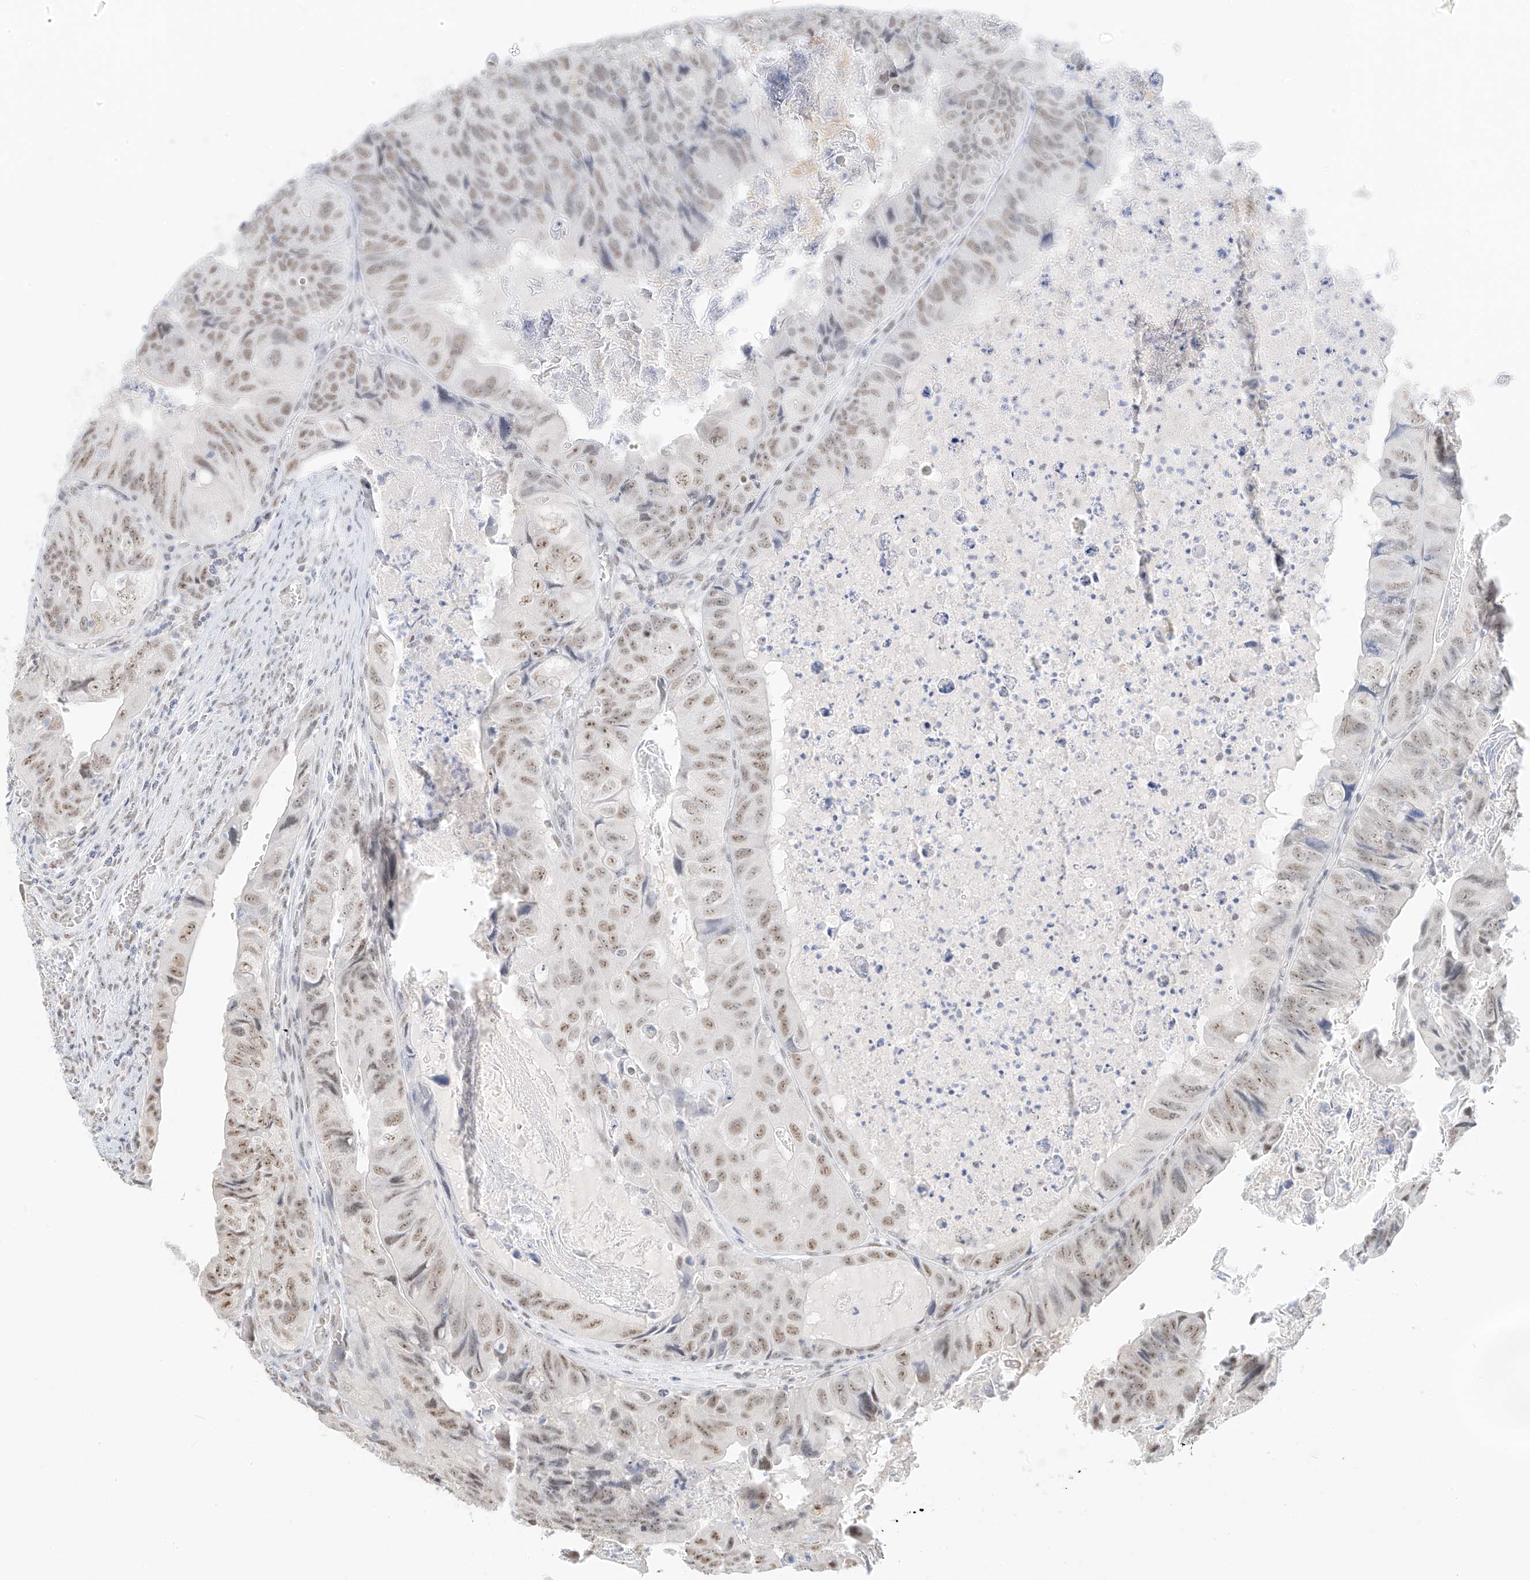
{"staining": {"intensity": "weak", "quantity": ">75%", "location": "nuclear"}, "tissue": "colorectal cancer", "cell_type": "Tumor cells", "image_type": "cancer", "snomed": [{"axis": "morphology", "description": "Adenocarcinoma, NOS"}, {"axis": "topography", "description": "Rectum"}], "caption": "Adenocarcinoma (colorectal) stained with immunohistochemistry (IHC) demonstrates weak nuclear staining in approximately >75% of tumor cells. (IHC, brightfield microscopy, high magnification).", "gene": "PGC", "patient": {"sex": "male", "age": 63}}